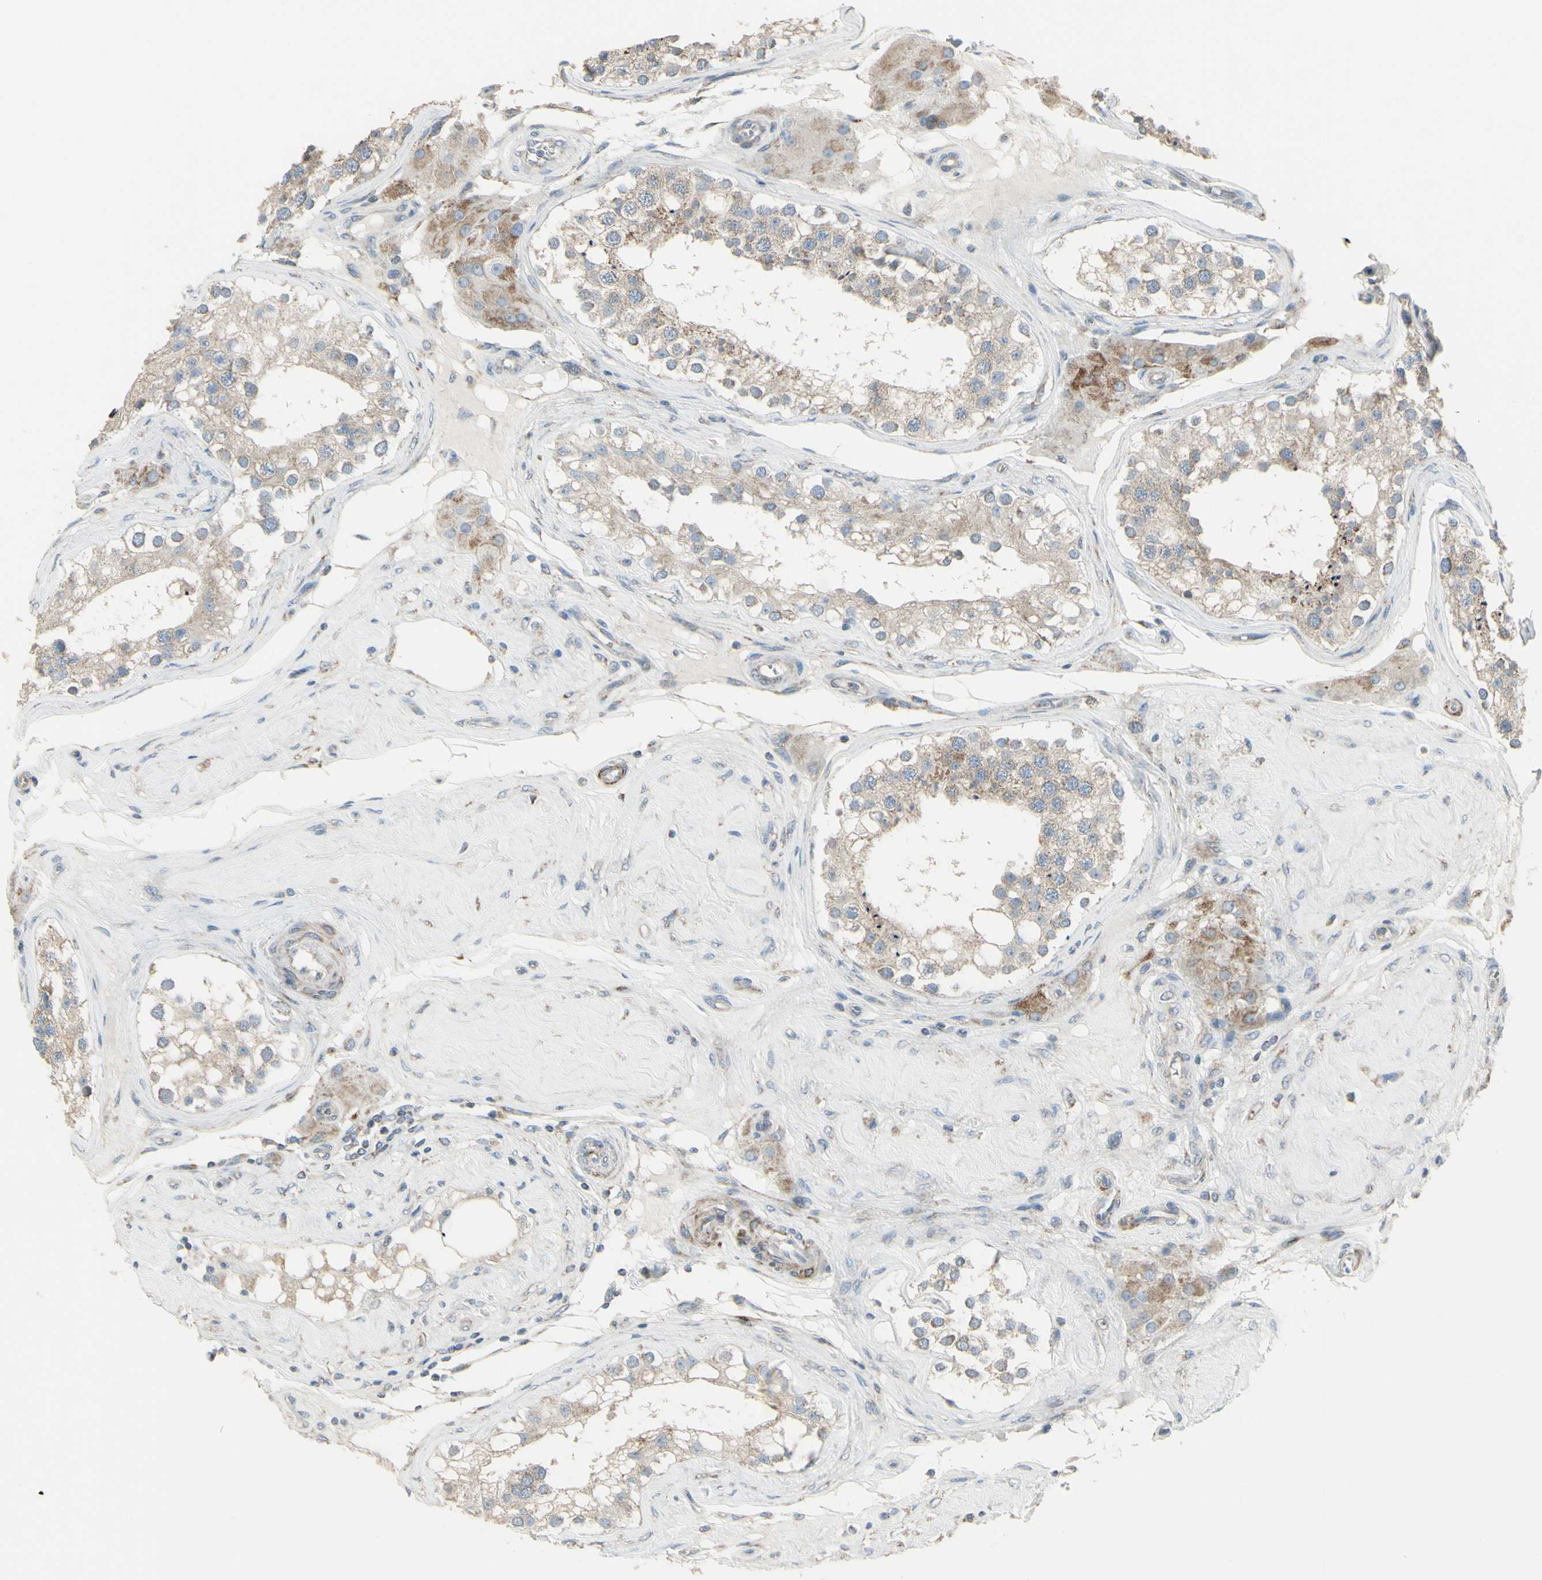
{"staining": {"intensity": "weak", "quantity": "25%-75%", "location": "cytoplasmic/membranous"}, "tissue": "testis", "cell_type": "Cells in seminiferous ducts", "image_type": "normal", "snomed": [{"axis": "morphology", "description": "Normal tissue, NOS"}, {"axis": "topography", "description": "Testis"}], "caption": "Protein analysis of normal testis displays weak cytoplasmic/membranous positivity in approximately 25%-75% of cells in seminiferous ducts. Nuclei are stained in blue.", "gene": "FAM171B", "patient": {"sex": "male", "age": 68}}